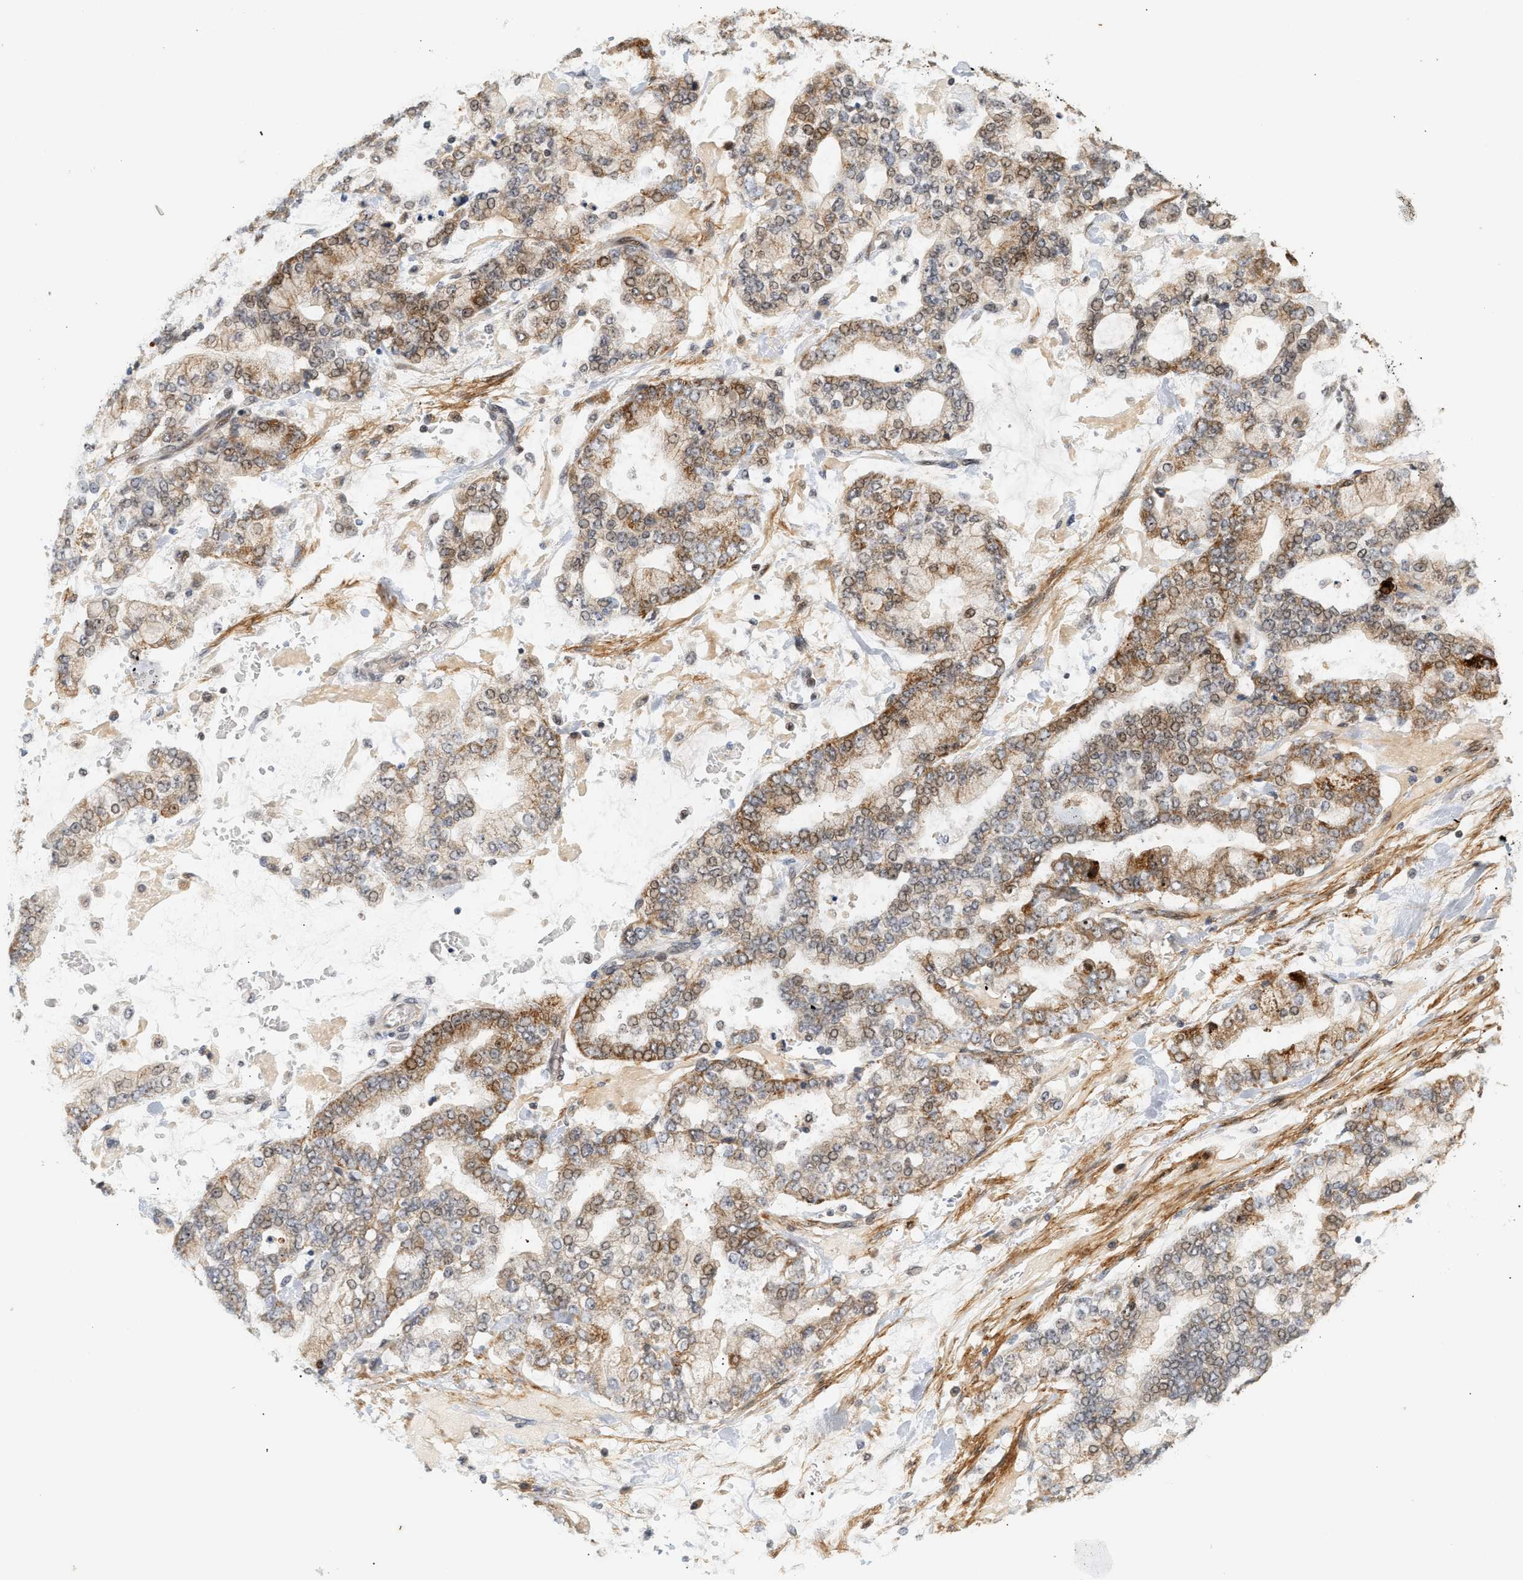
{"staining": {"intensity": "weak", "quantity": "25%-75%", "location": "cytoplasmic/membranous"}, "tissue": "stomach cancer", "cell_type": "Tumor cells", "image_type": "cancer", "snomed": [{"axis": "morphology", "description": "Normal tissue, NOS"}, {"axis": "morphology", "description": "Adenocarcinoma, NOS"}, {"axis": "topography", "description": "Stomach, upper"}, {"axis": "topography", "description": "Stomach"}], "caption": "IHC micrograph of human stomach cancer stained for a protein (brown), which shows low levels of weak cytoplasmic/membranous positivity in about 25%-75% of tumor cells.", "gene": "PLXND1", "patient": {"sex": "male", "age": 76}}